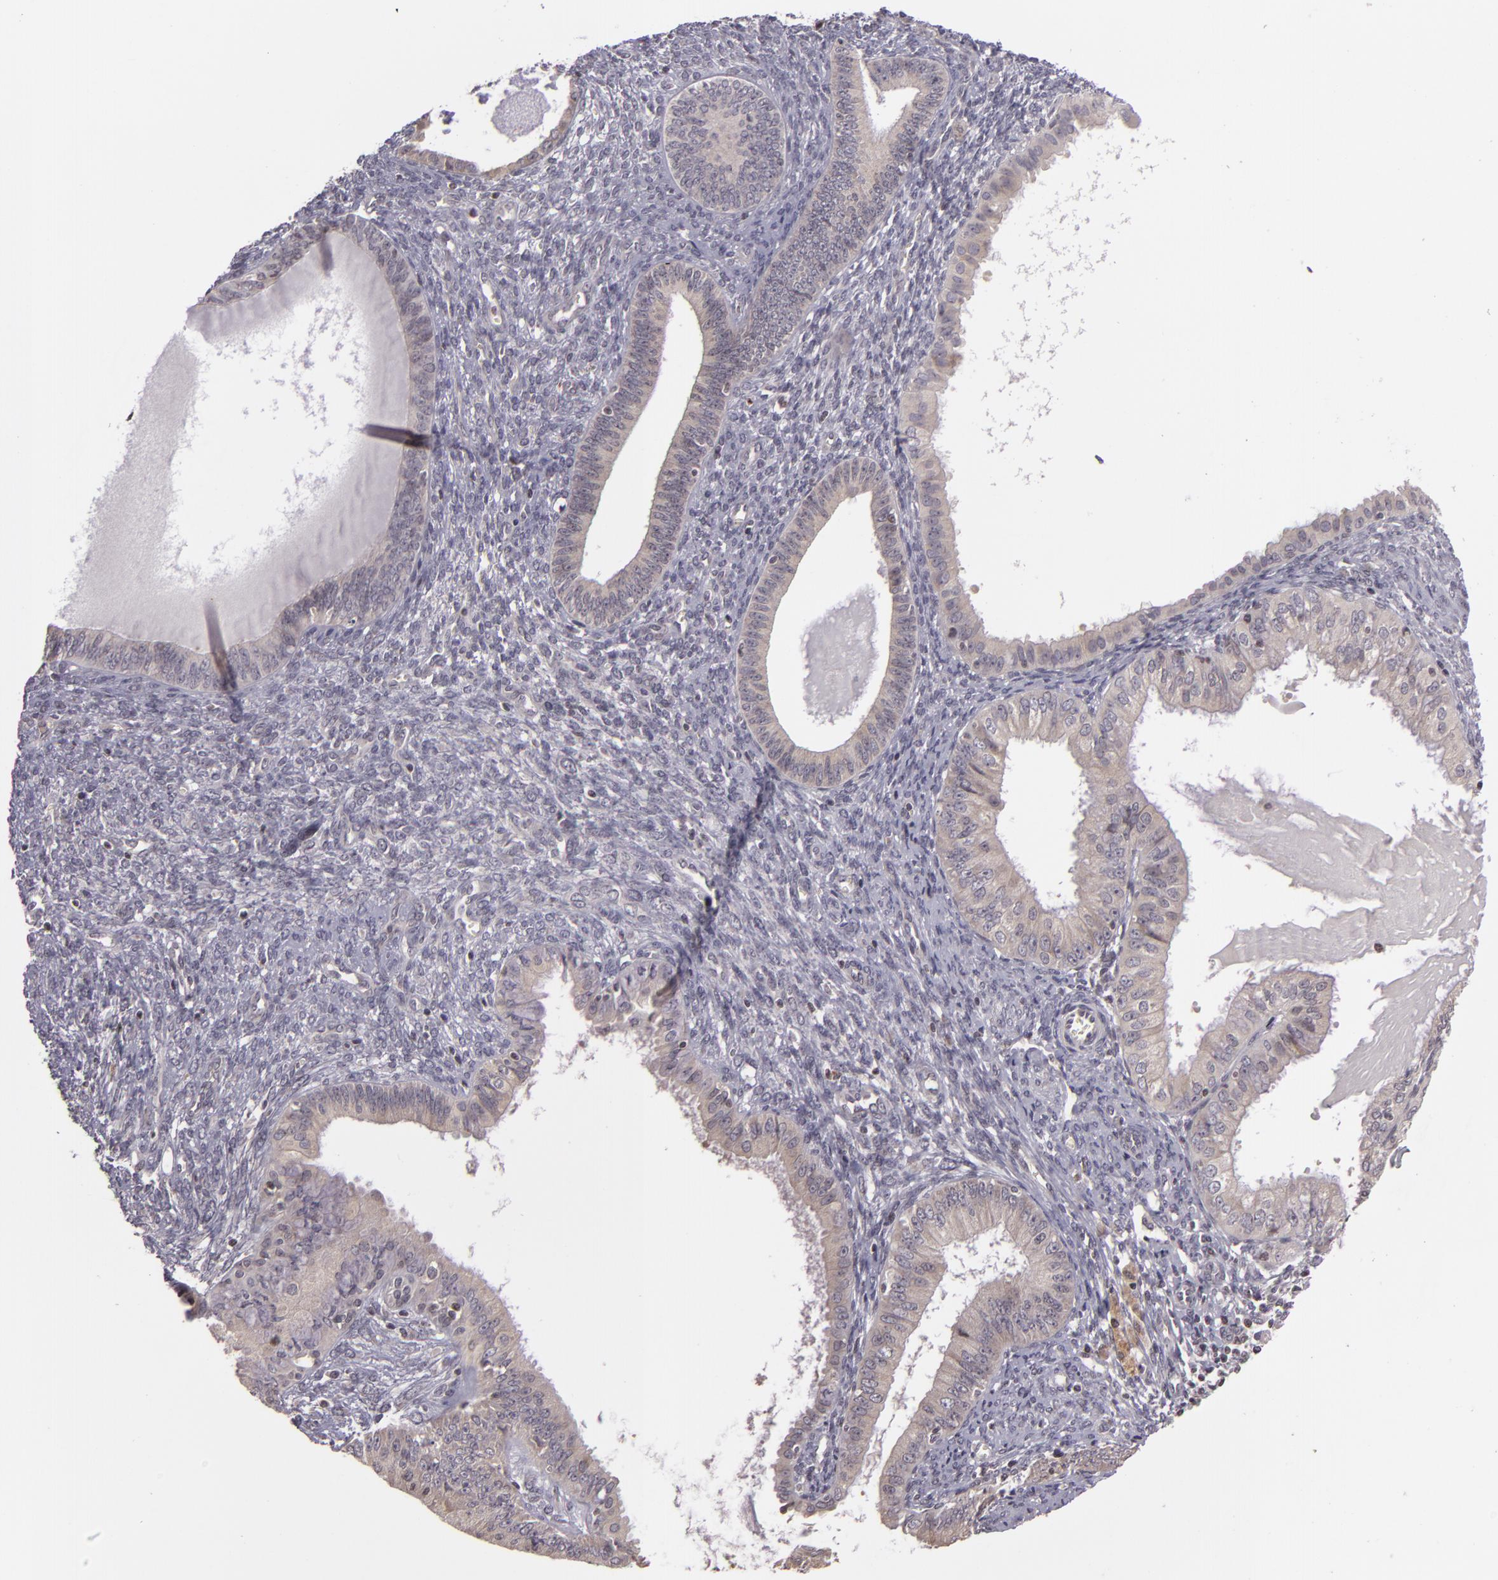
{"staining": {"intensity": "negative", "quantity": "none", "location": "none"}, "tissue": "endometrial cancer", "cell_type": "Tumor cells", "image_type": "cancer", "snomed": [{"axis": "morphology", "description": "Adenocarcinoma, NOS"}, {"axis": "topography", "description": "Endometrium"}], "caption": "A high-resolution histopathology image shows IHC staining of adenocarcinoma (endometrial), which exhibits no significant staining in tumor cells.", "gene": "AKAP6", "patient": {"sex": "female", "age": 76}}